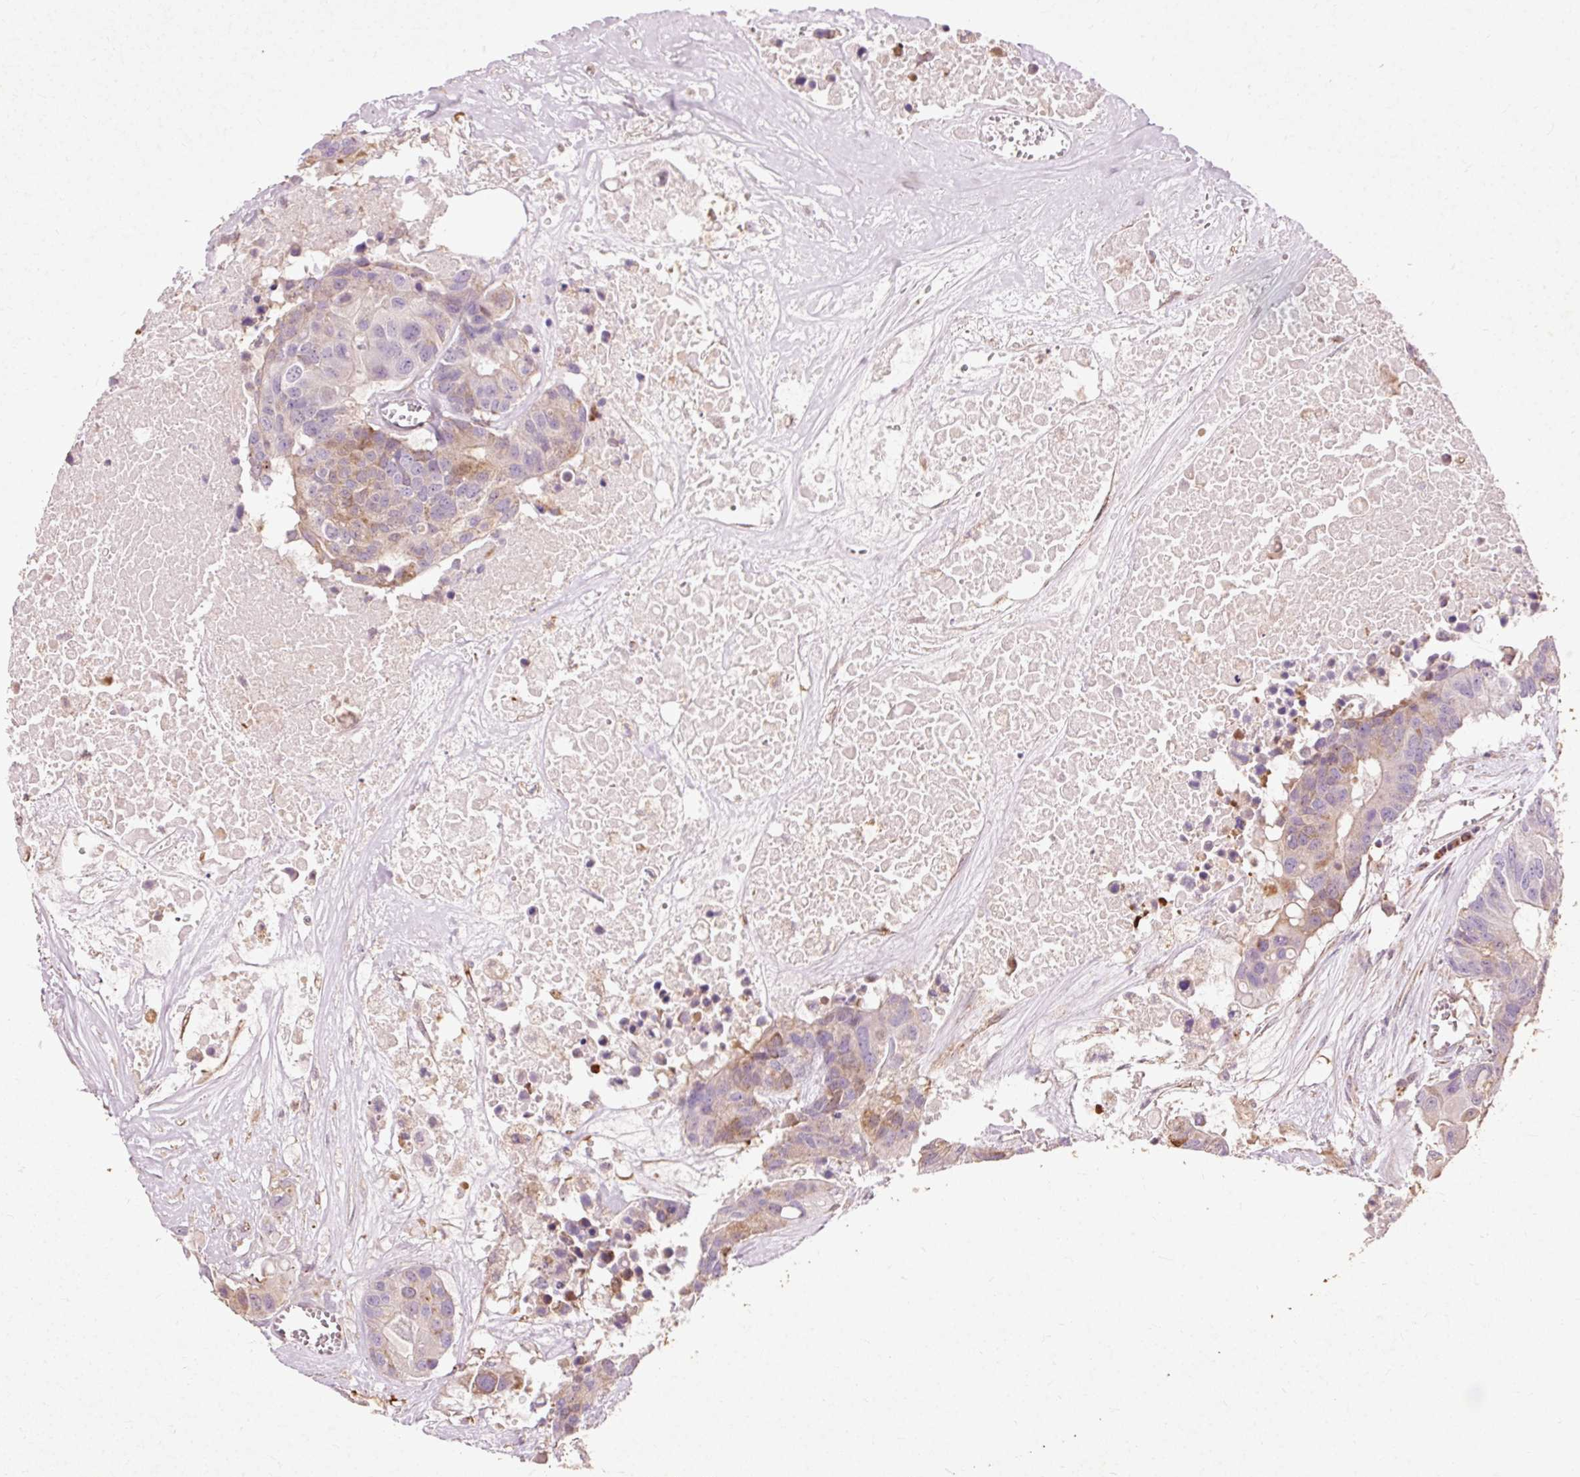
{"staining": {"intensity": "moderate", "quantity": "<25%", "location": "cytoplasmic/membranous"}, "tissue": "colorectal cancer", "cell_type": "Tumor cells", "image_type": "cancer", "snomed": [{"axis": "morphology", "description": "Adenocarcinoma, NOS"}, {"axis": "topography", "description": "Colon"}], "caption": "Tumor cells show moderate cytoplasmic/membranous expression in approximately <25% of cells in adenocarcinoma (colorectal).", "gene": "PRDX5", "patient": {"sex": "male", "age": 77}}